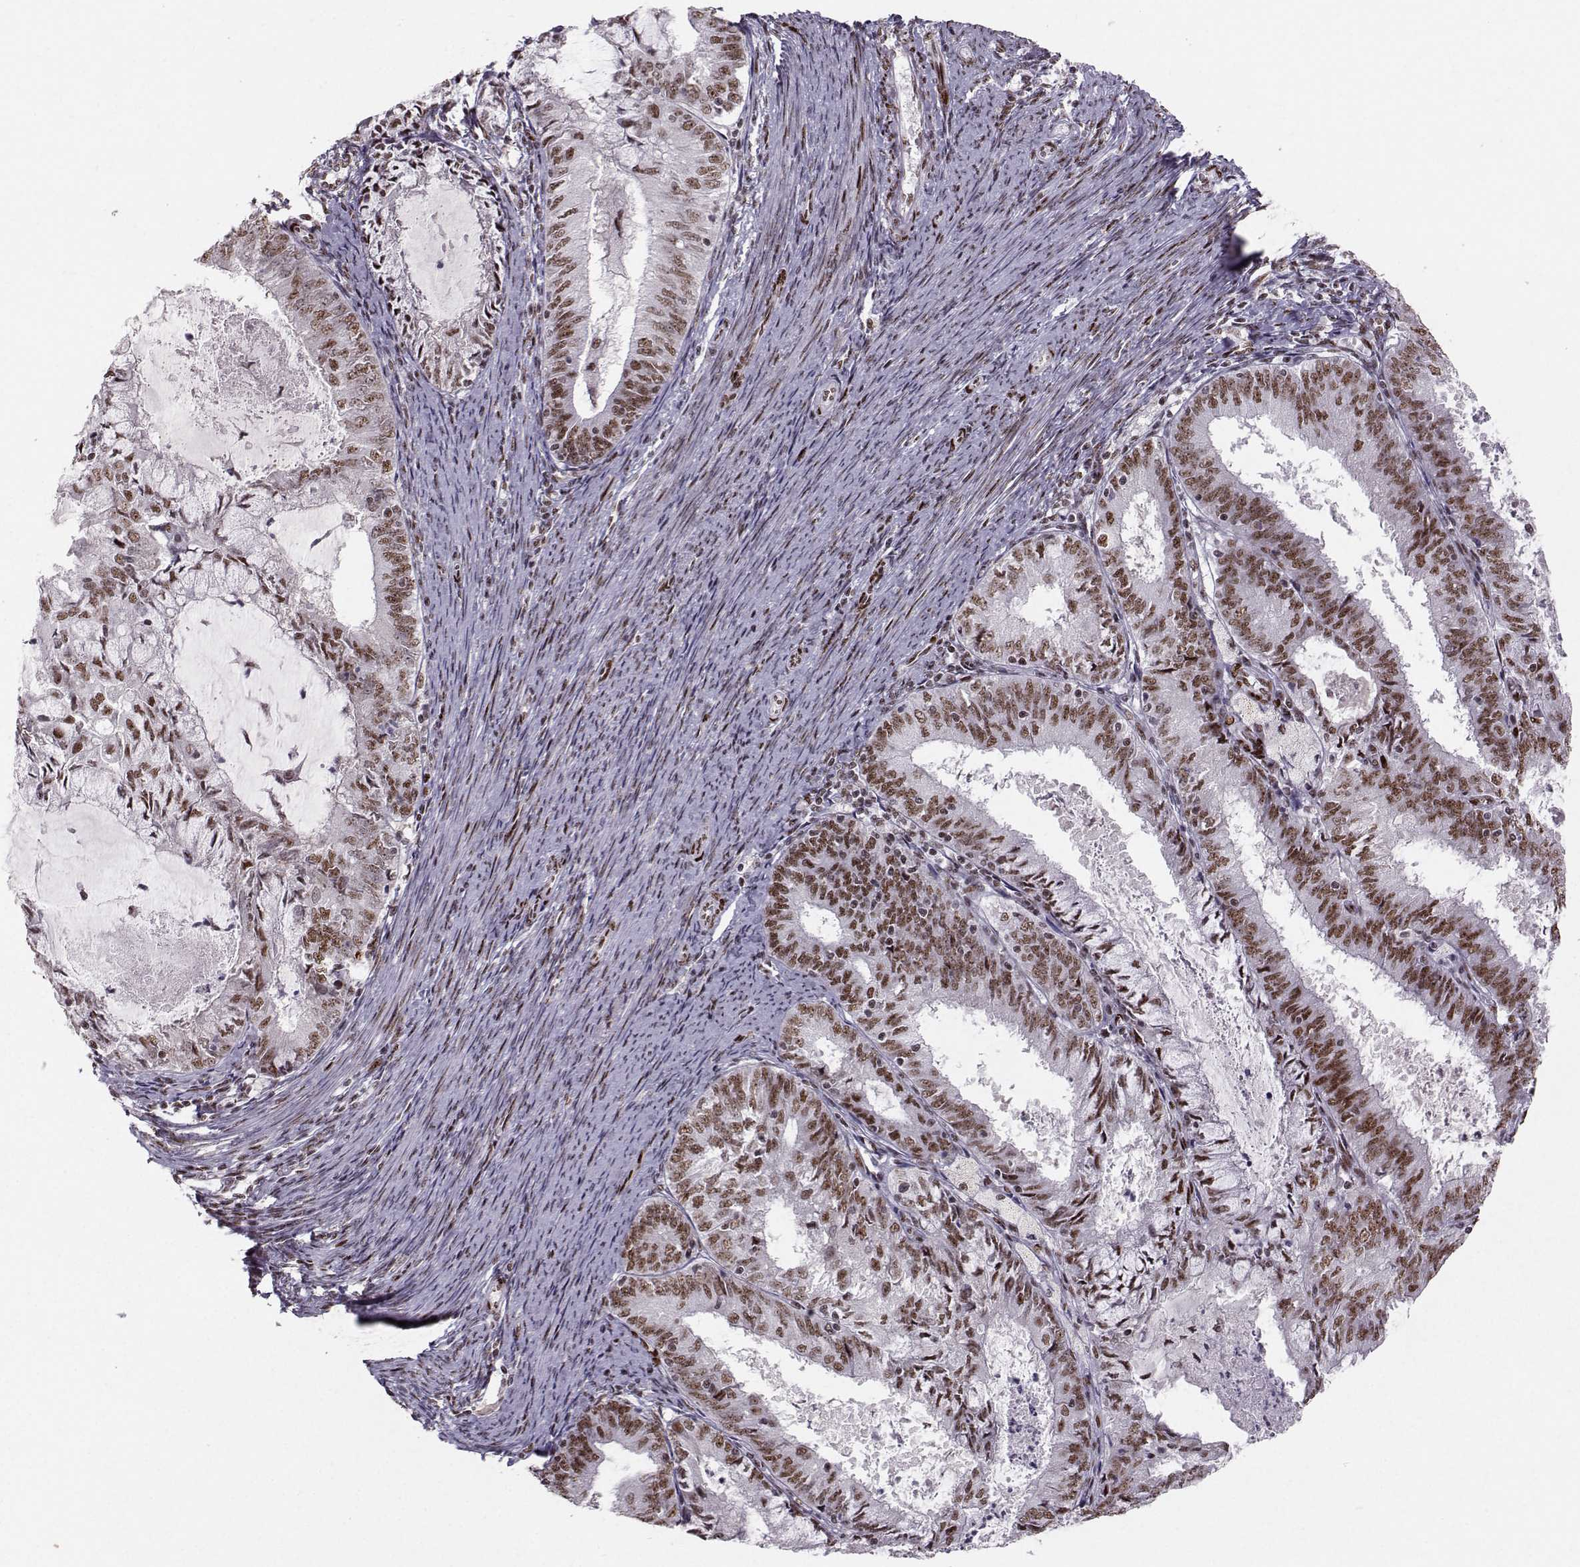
{"staining": {"intensity": "strong", "quantity": "25%-75%", "location": "nuclear"}, "tissue": "endometrial cancer", "cell_type": "Tumor cells", "image_type": "cancer", "snomed": [{"axis": "morphology", "description": "Adenocarcinoma, NOS"}, {"axis": "topography", "description": "Endometrium"}], "caption": "Immunohistochemical staining of human endometrial cancer (adenocarcinoma) exhibits high levels of strong nuclear protein positivity in approximately 25%-75% of tumor cells.", "gene": "SNAPC2", "patient": {"sex": "female", "age": 57}}